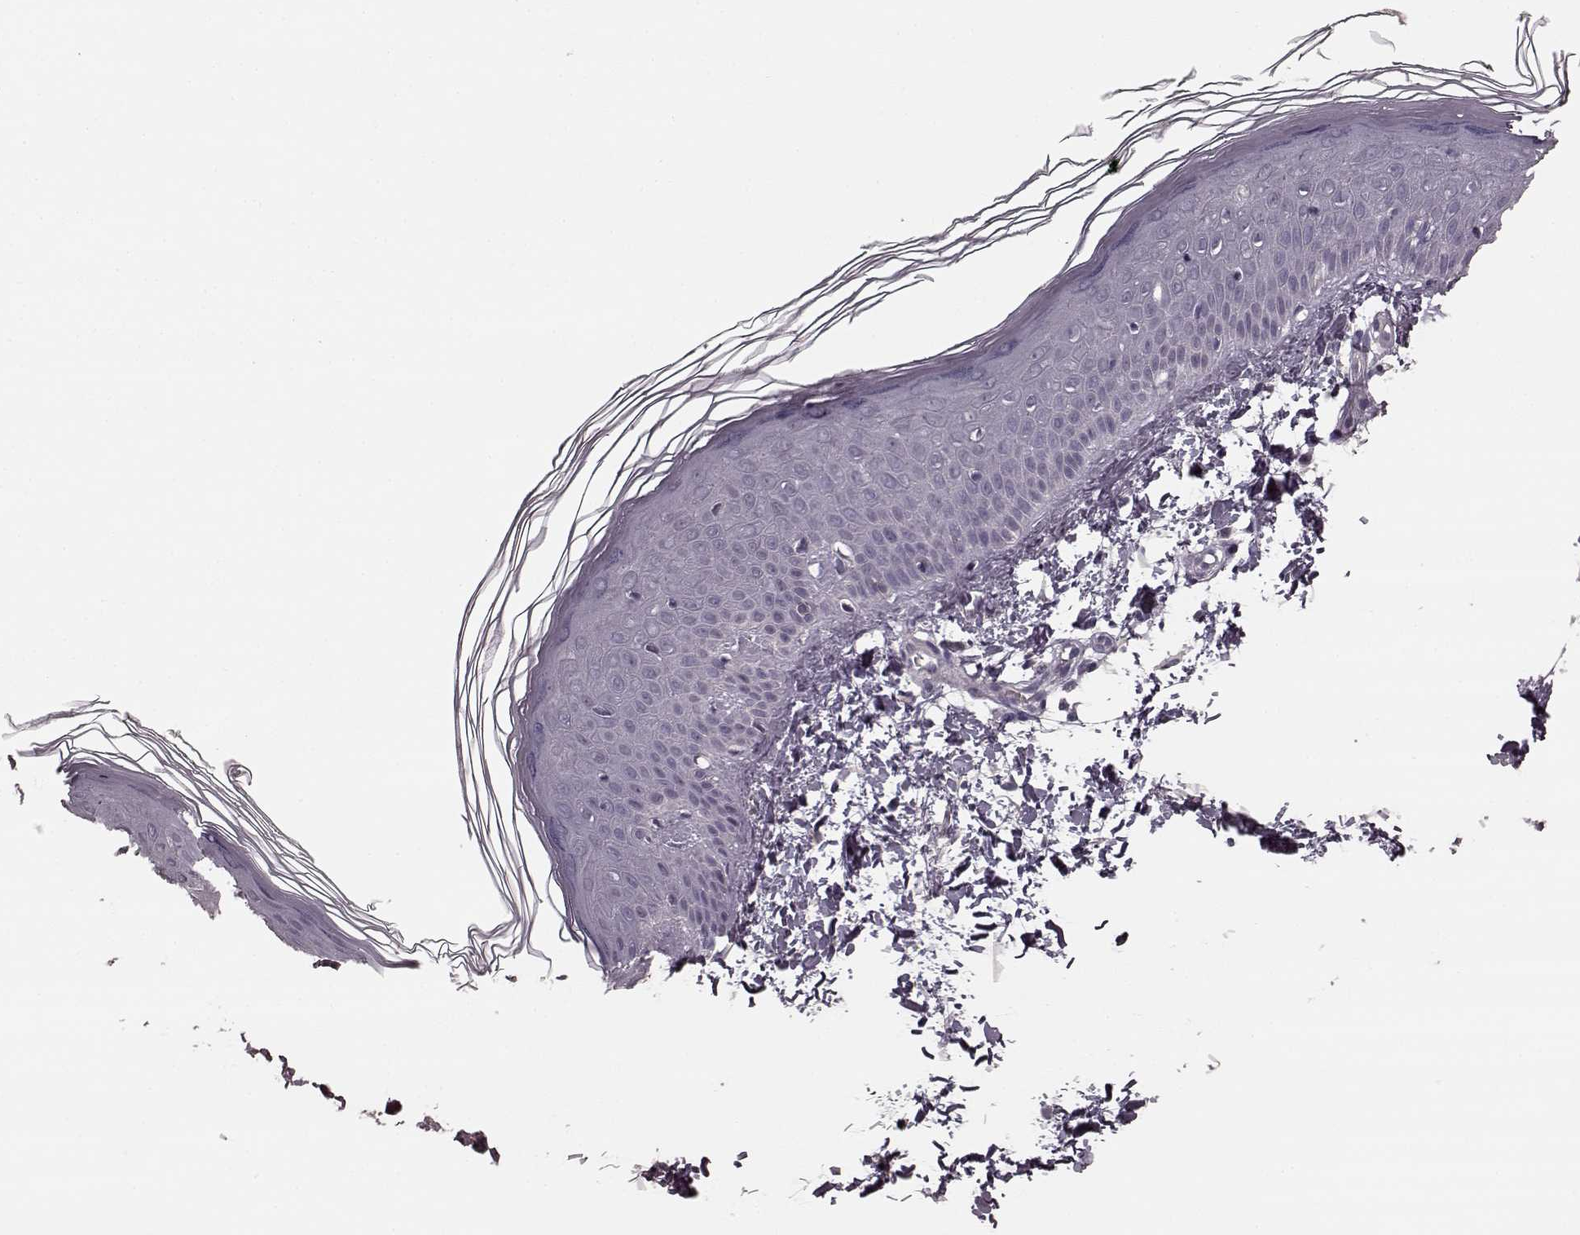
{"staining": {"intensity": "negative", "quantity": "none", "location": "none"}, "tissue": "skin", "cell_type": "Fibroblasts", "image_type": "normal", "snomed": [{"axis": "morphology", "description": "Normal tissue, NOS"}, {"axis": "topography", "description": "Skin"}], "caption": "This histopathology image is of benign skin stained with IHC to label a protein in brown with the nuclei are counter-stained blue. There is no expression in fibroblasts. (DAB (3,3'-diaminobenzidine) immunohistochemistry visualized using brightfield microscopy, high magnification).", "gene": "PRKCE", "patient": {"sex": "female", "age": 62}}